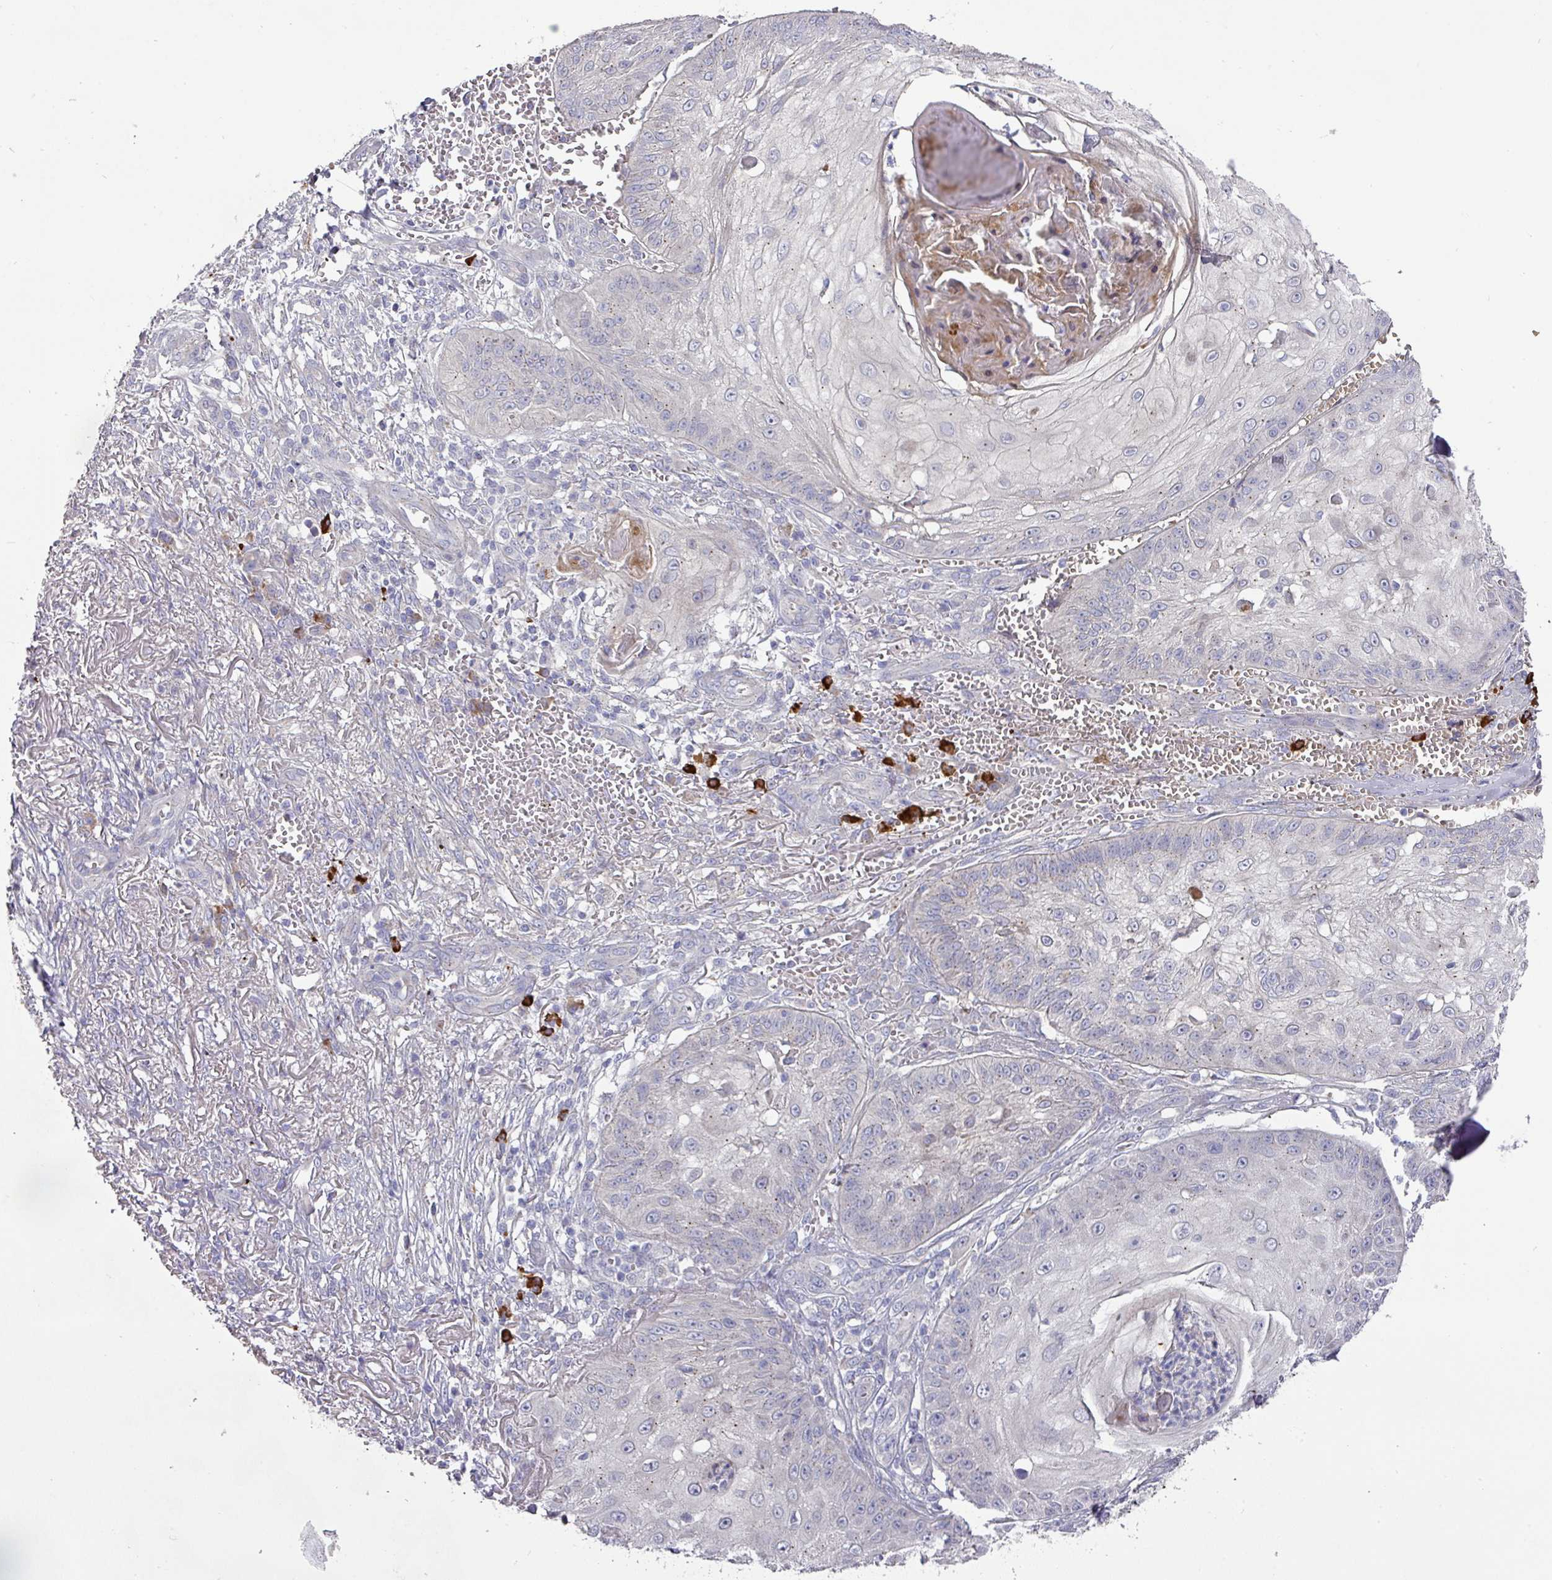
{"staining": {"intensity": "negative", "quantity": "none", "location": "none"}, "tissue": "skin cancer", "cell_type": "Tumor cells", "image_type": "cancer", "snomed": [{"axis": "morphology", "description": "Squamous cell carcinoma, NOS"}, {"axis": "topography", "description": "Skin"}], "caption": "High magnification brightfield microscopy of squamous cell carcinoma (skin) stained with DAB (brown) and counterstained with hematoxylin (blue): tumor cells show no significant expression. The staining is performed using DAB (3,3'-diaminobenzidine) brown chromogen with nuclei counter-stained in using hematoxylin.", "gene": "IL4R", "patient": {"sex": "male", "age": 70}}